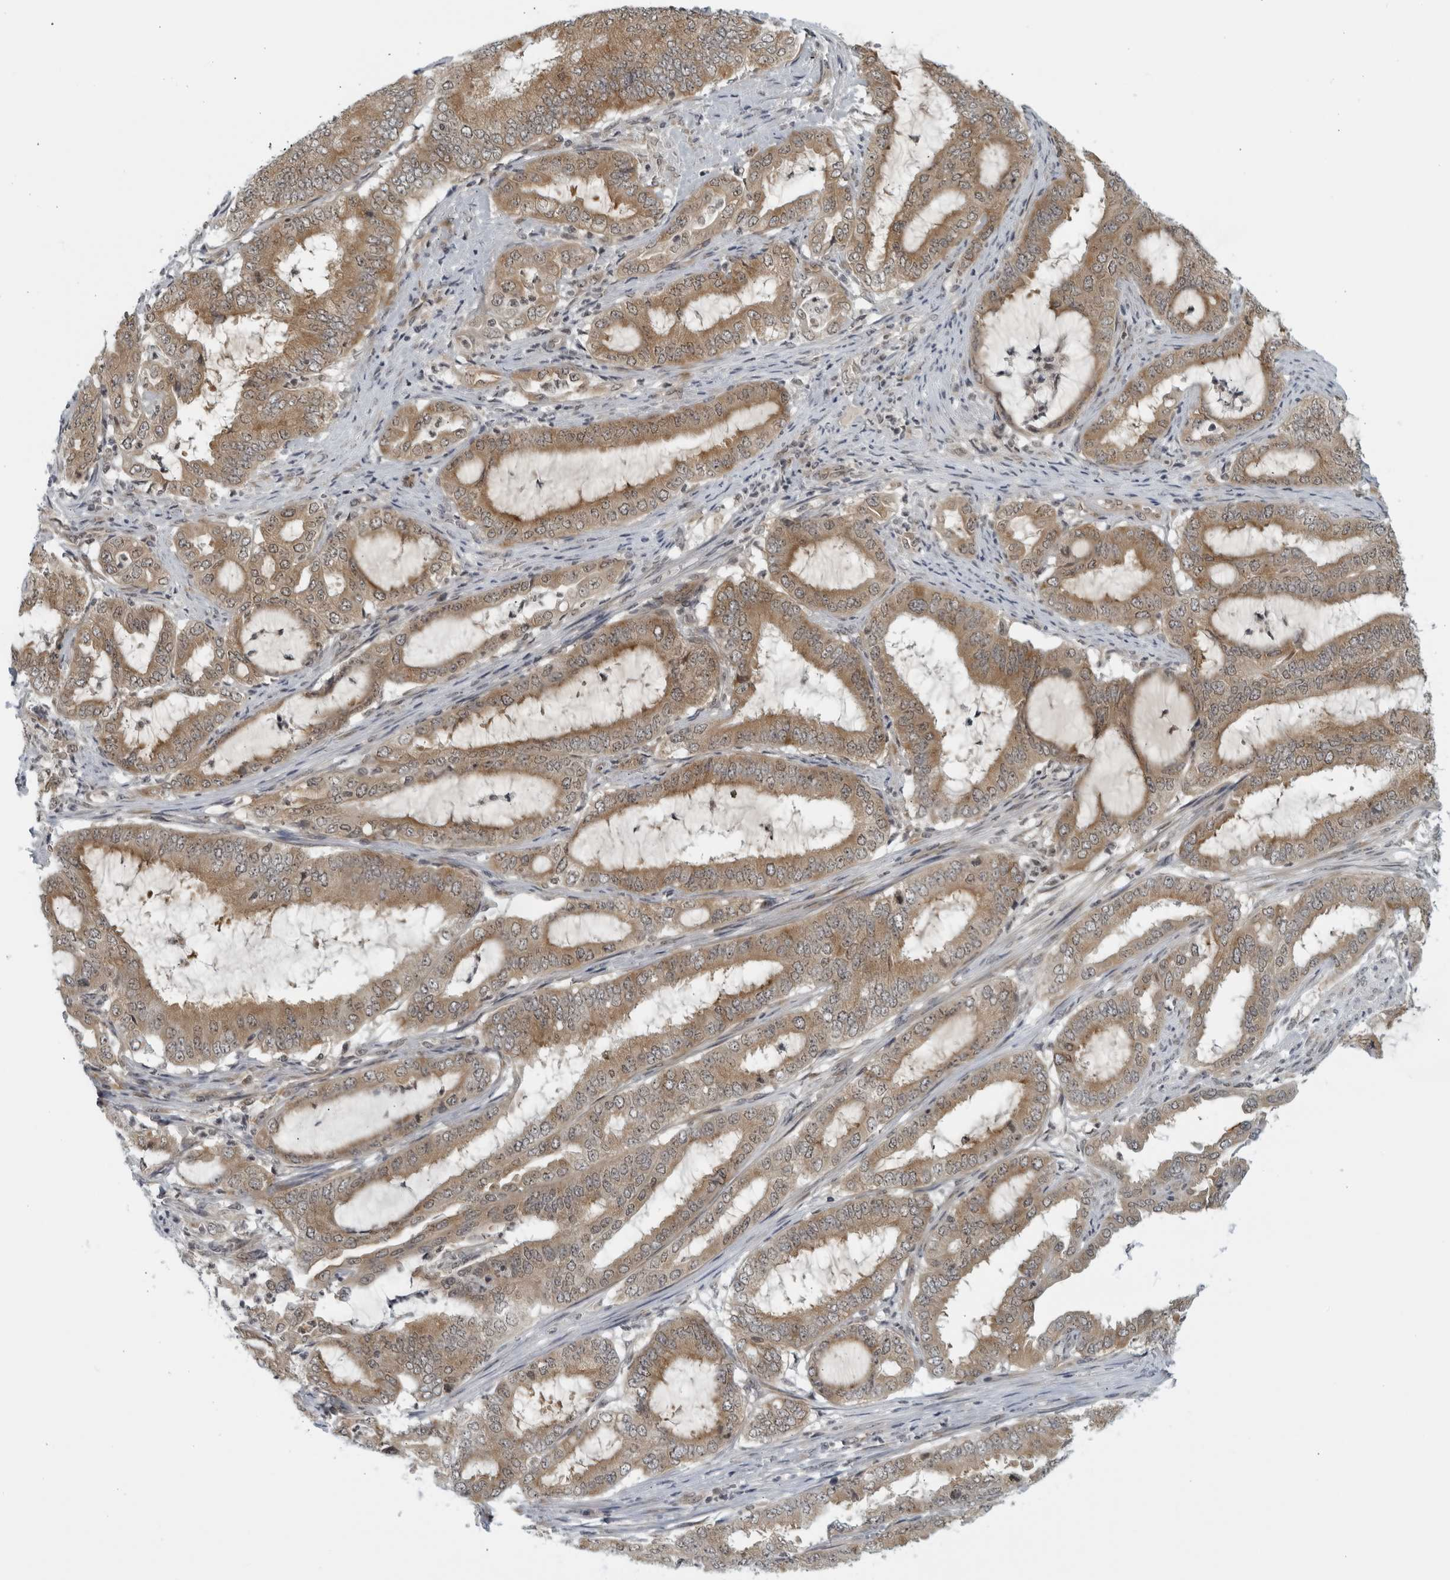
{"staining": {"intensity": "moderate", "quantity": ">75%", "location": "cytoplasmic/membranous"}, "tissue": "endometrial cancer", "cell_type": "Tumor cells", "image_type": "cancer", "snomed": [{"axis": "morphology", "description": "Adenocarcinoma, NOS"}, {"axis": "topography", "description": "Endometrium"}], "caption": "Protein staining exhibits moderate cytoplasmic/membranous positivity in approximately >75% of tumor cells in endometrial adenocarcinoma.", "gene": "RC3H1", "patient": {"sex": "female", "age": 51}}